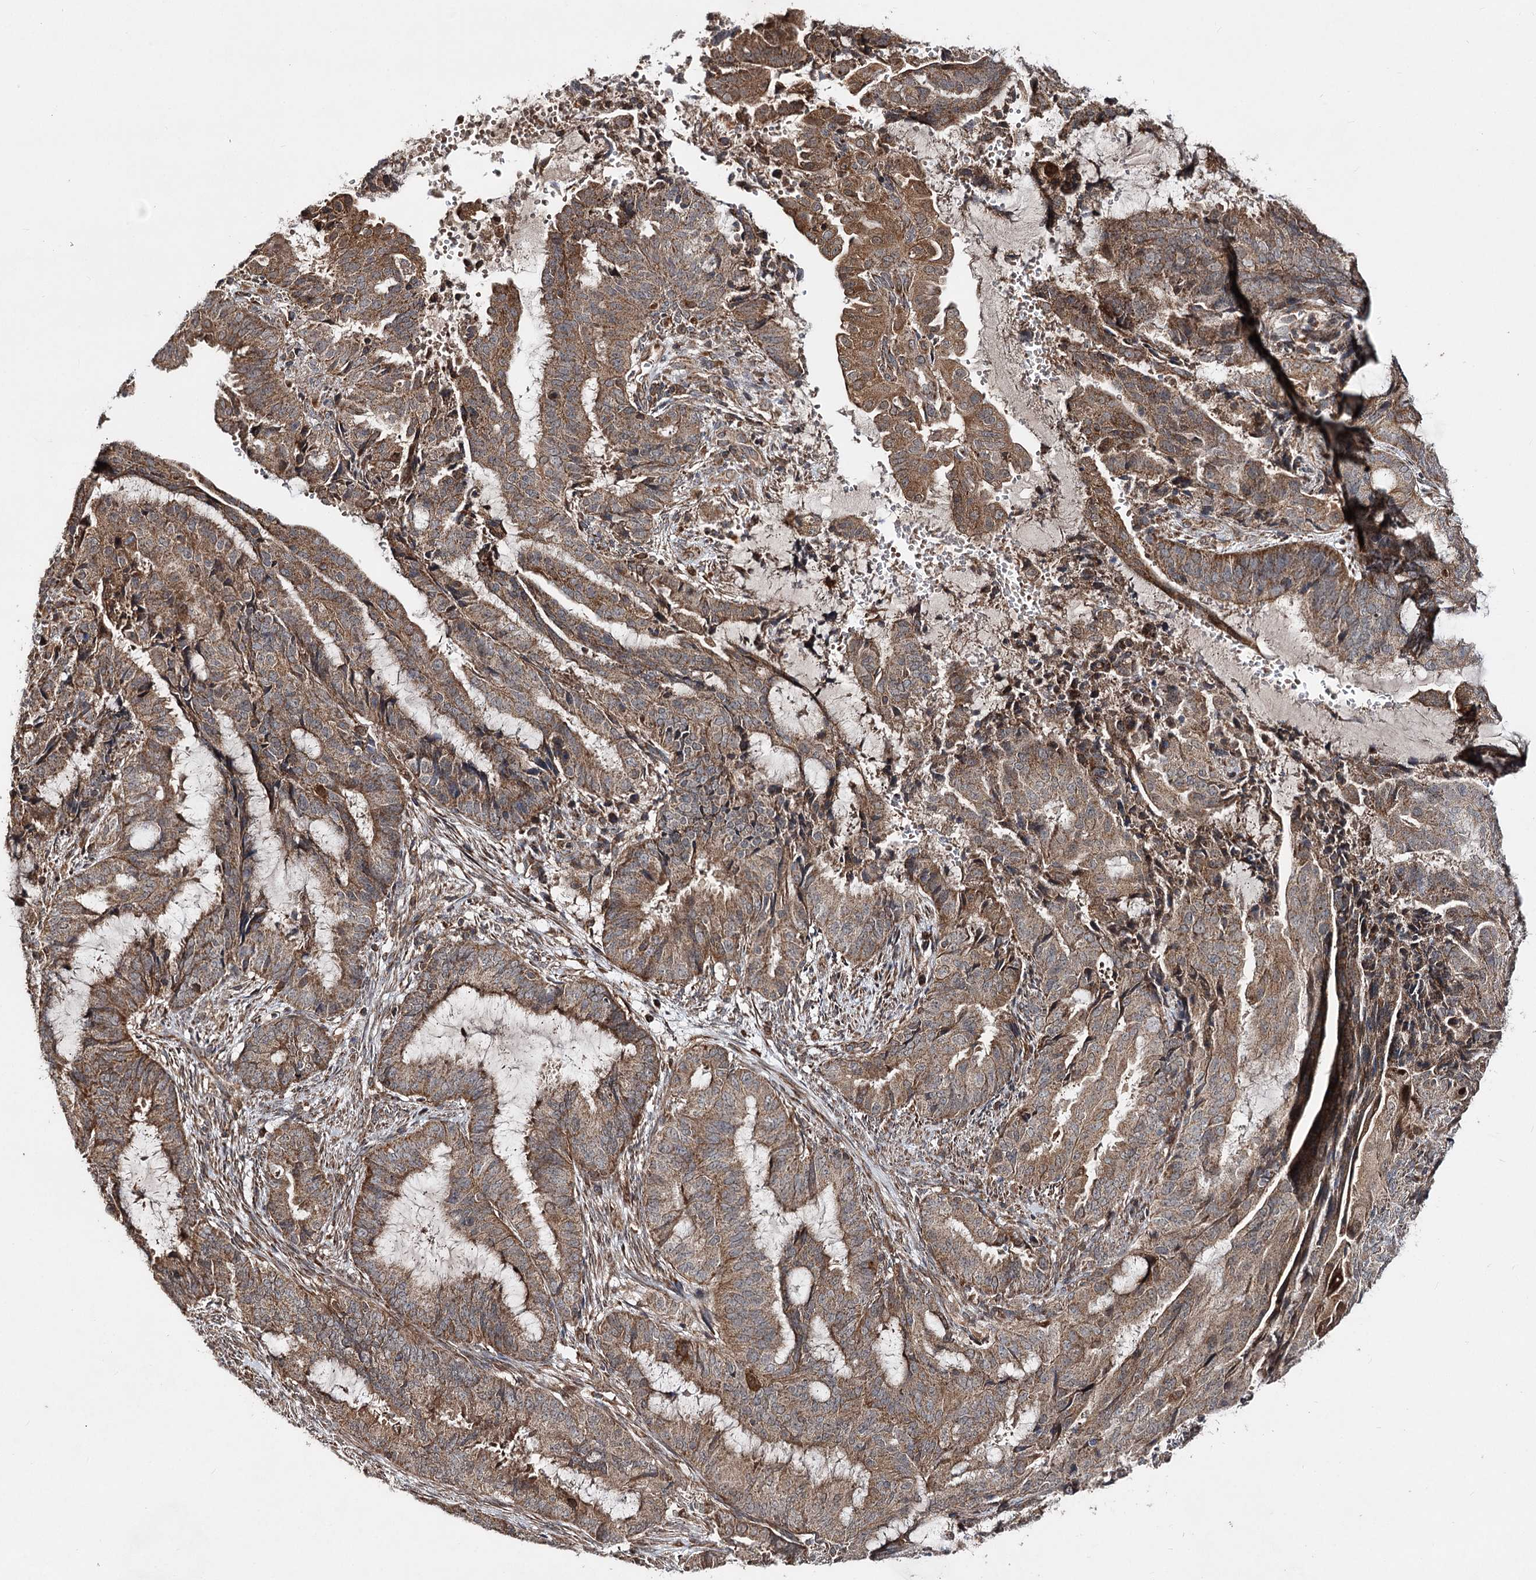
{"staining": {"intensity": "moderate", "quantity": ">75%", "location": "cytoplasmic/membranous"}, "tissue": "endometrial cancer", "cell_type": "Tumor cells", "image_type": "cancer", "snomed": [{"axis": "morphology", "description": "Adenocarcinoma, NOS"}, {"axis": "topography", "description": "Endometrium"}], "caption": "The image demonstrates immunohistochemical staining of adenocarcinoma (endometrial). There is moderate cytoplasmic/membranous staining is appreciated in about >75% of tumor cells.", "gene": "MINDY3", "patient": {"sex": "female", "age": 51}}